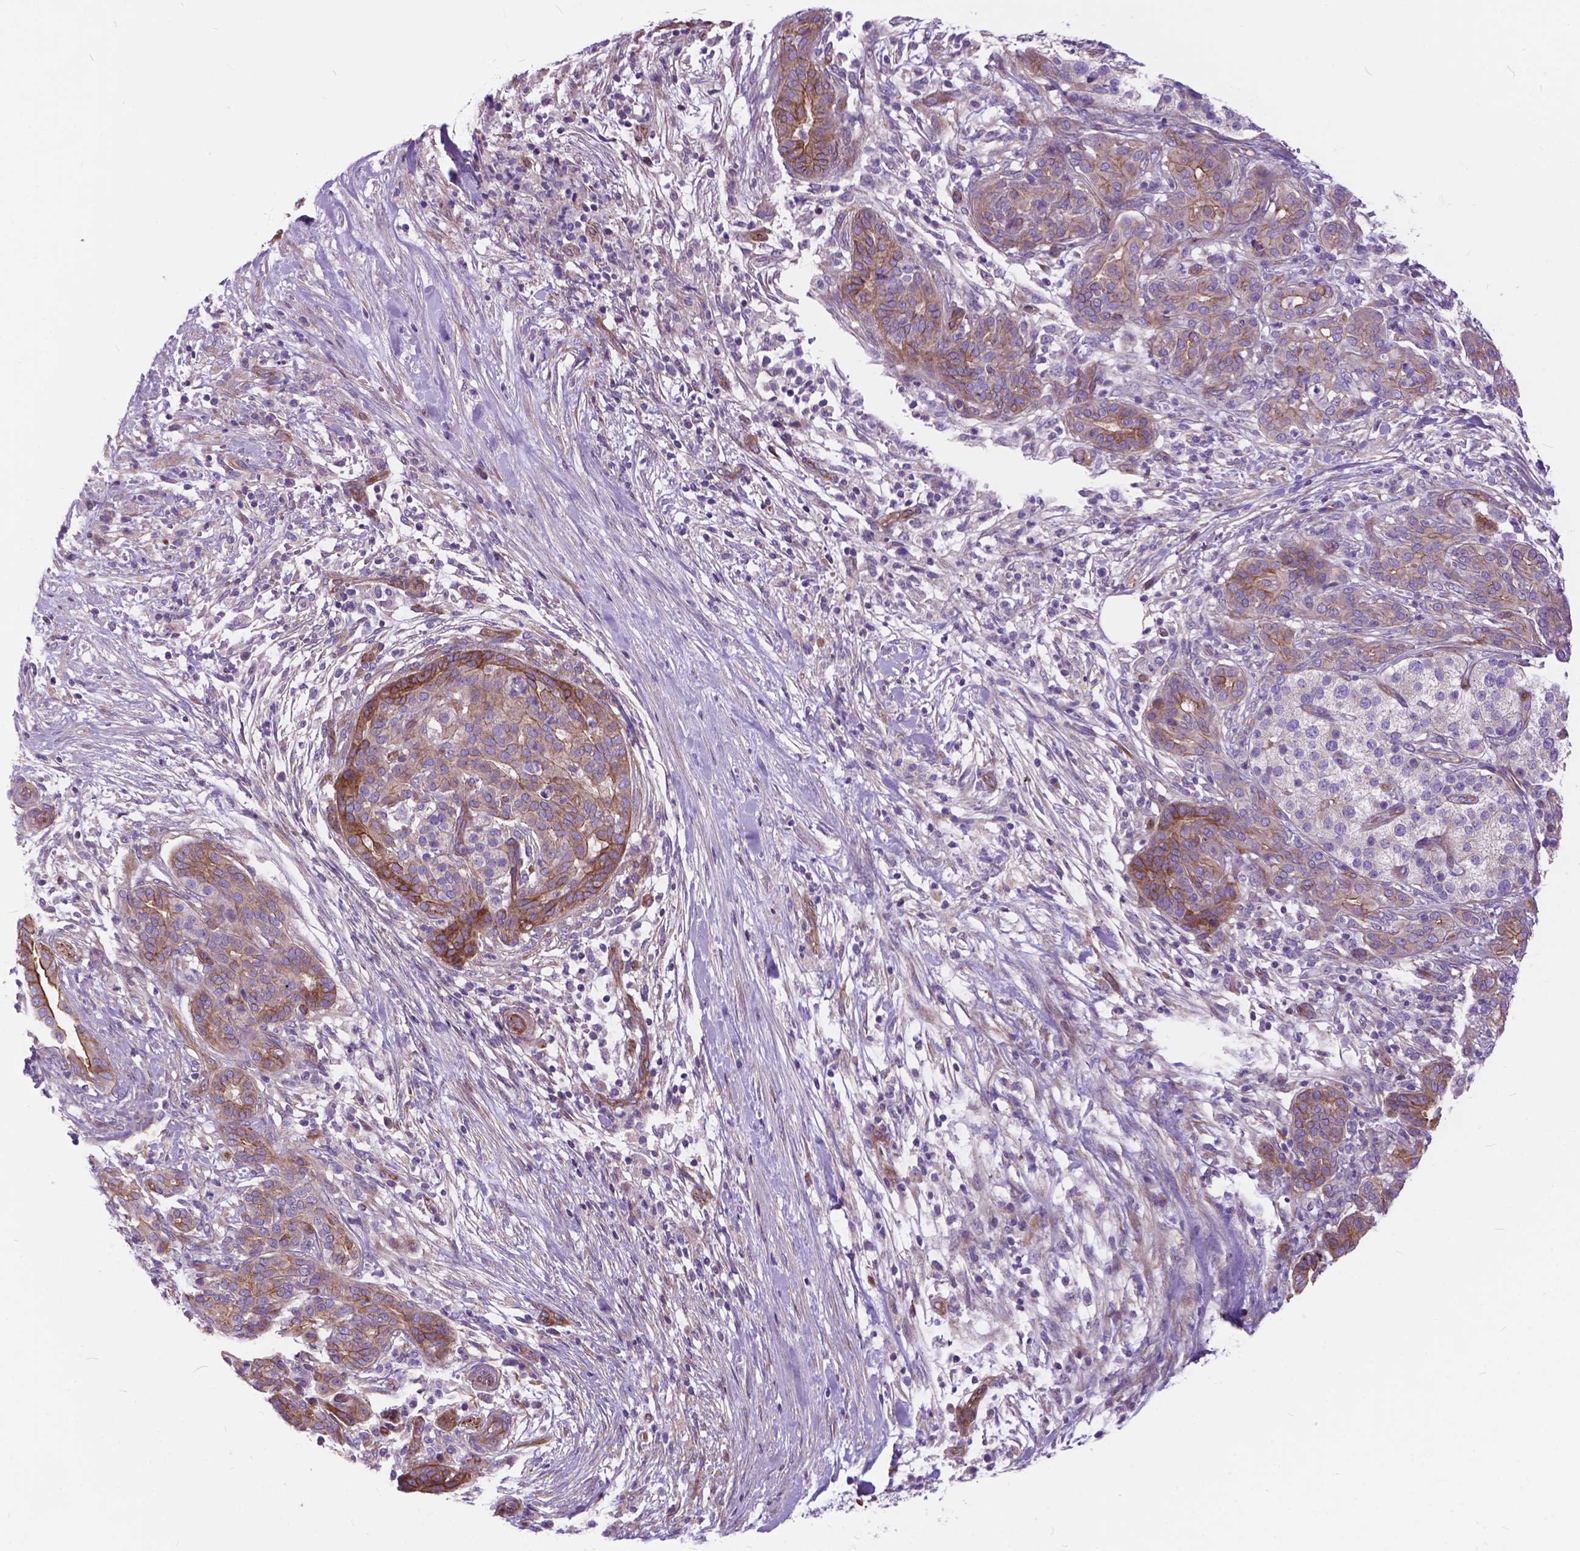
{"staining": {"intensity": "moderate", "quantity": "25%-75%", "location": "cytoplasmic/membranous"}, "tissue": "pancreatic cancer", "cell_type": "Tumor cells", "image_type": "cancer", "snomed": [{"axis": "morphology", "description": "Adenocarcinoma, NOS"}, {"axis": "topography", "description": "Pancreas"}], "caption": "This is a micrograph of immunohistochemistry (IHC) staining of adenocarcinoma (pancreatic), which shows moderate staining in the cytoplasmic/membranous of tumor cells.", "gene": "FLT4", "patient": {"sex": "male", "age": 44}}